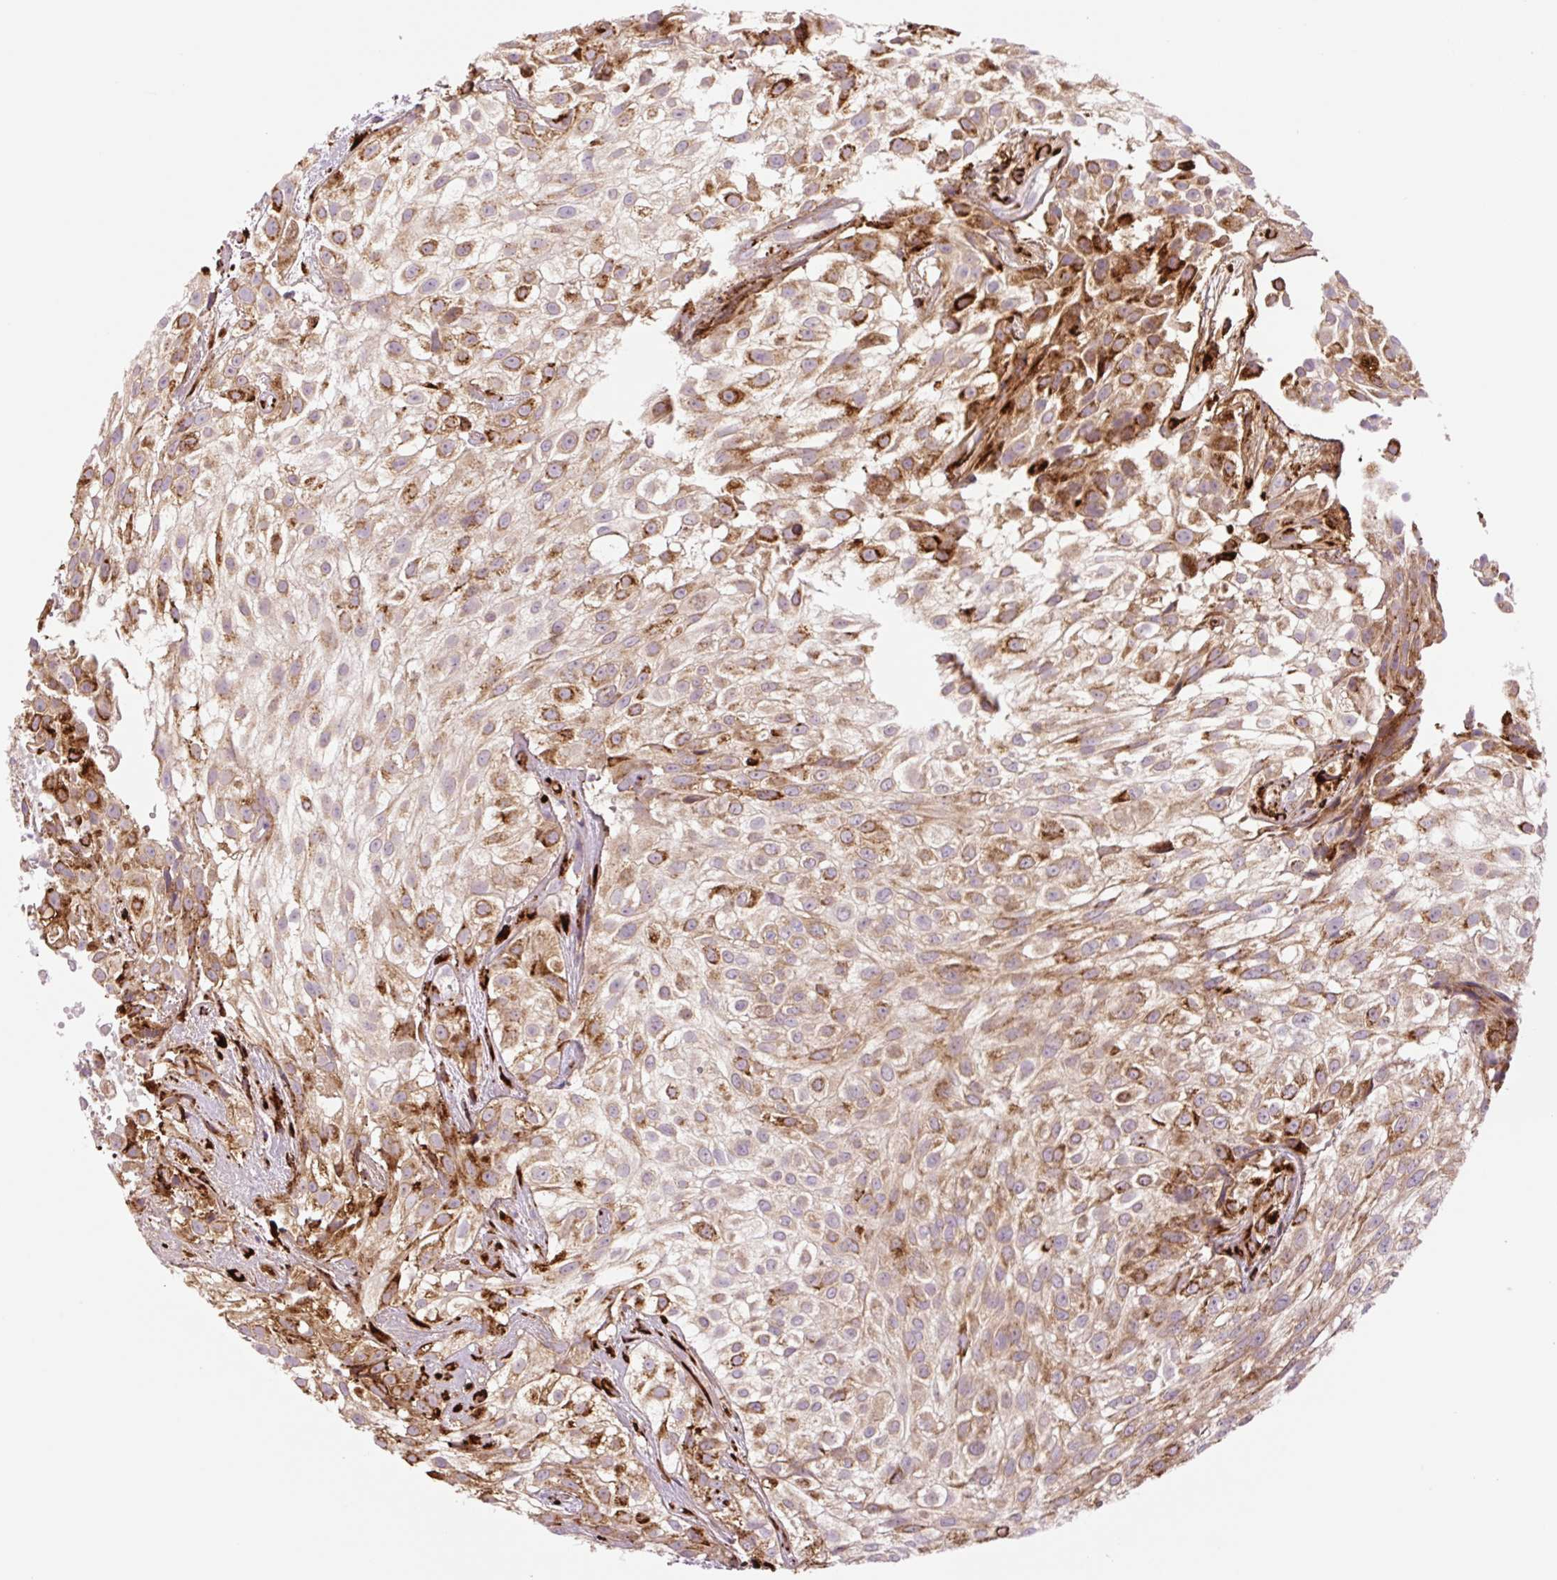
{"staining": {"intensity": "strong", "quantity": "<25%", "location": "cytoplasmic/membranous"}, "tissue": "urothelial cancer", "cell_type": "Tumor cells", "image_type": "cancer", "snomed": [{"axis": "morphology", "description": "Urothelial carcinoma, High grade"}, {"axis": "topography", "description": "Urinary bladder"}], "caption": "Protein analysis of urothelial cancer tissue reveals strong cytoplasmic/membranous positivity in about <25% of tumor cells. Nuclei are stained in blue.", "gene": "COL5A1", "patient": {"sex": "male", "age": 56}}